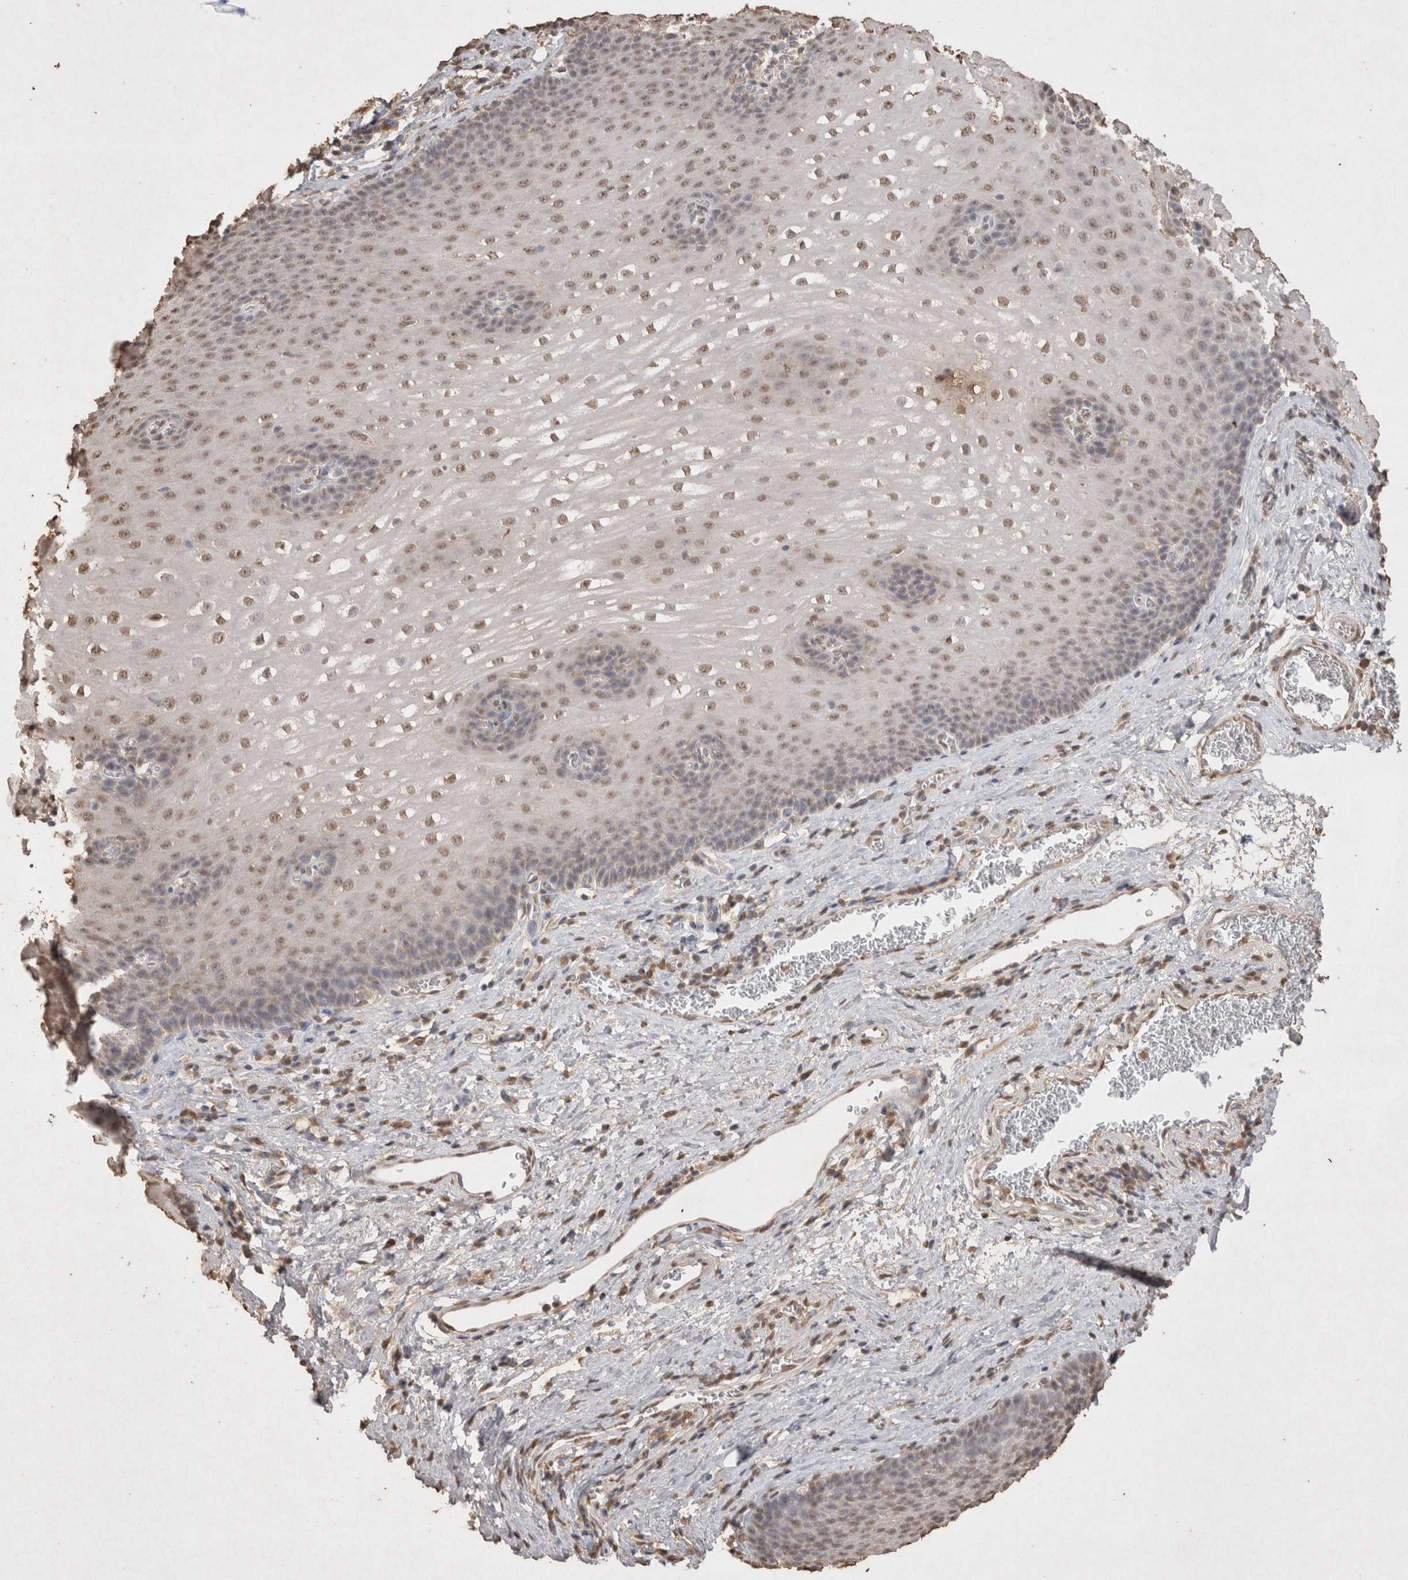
{"staining": {"intensity": "weak", "quantity": ">75%", "location": "nuclear"}, "tissue": "esophagus", "cell_type": "Squamous epithelial cells", "image_type": "normal", "snomed": [{"axis": "morphology", "description": "Normal tissue, NOS"}, {"axis": "topography", "description": "Esophagus"}], "caption": "Brown immunohistochemical staining in unremarkable human esophagus demonstrates weak nuclear staining in approximately >75% of squamous epithelial cells. Immunohistochemistry stains the protein of interest in brown and the nuclei are stained blue.", "gene": "MLX", "patient": {"sex": "male", "age": 48}}